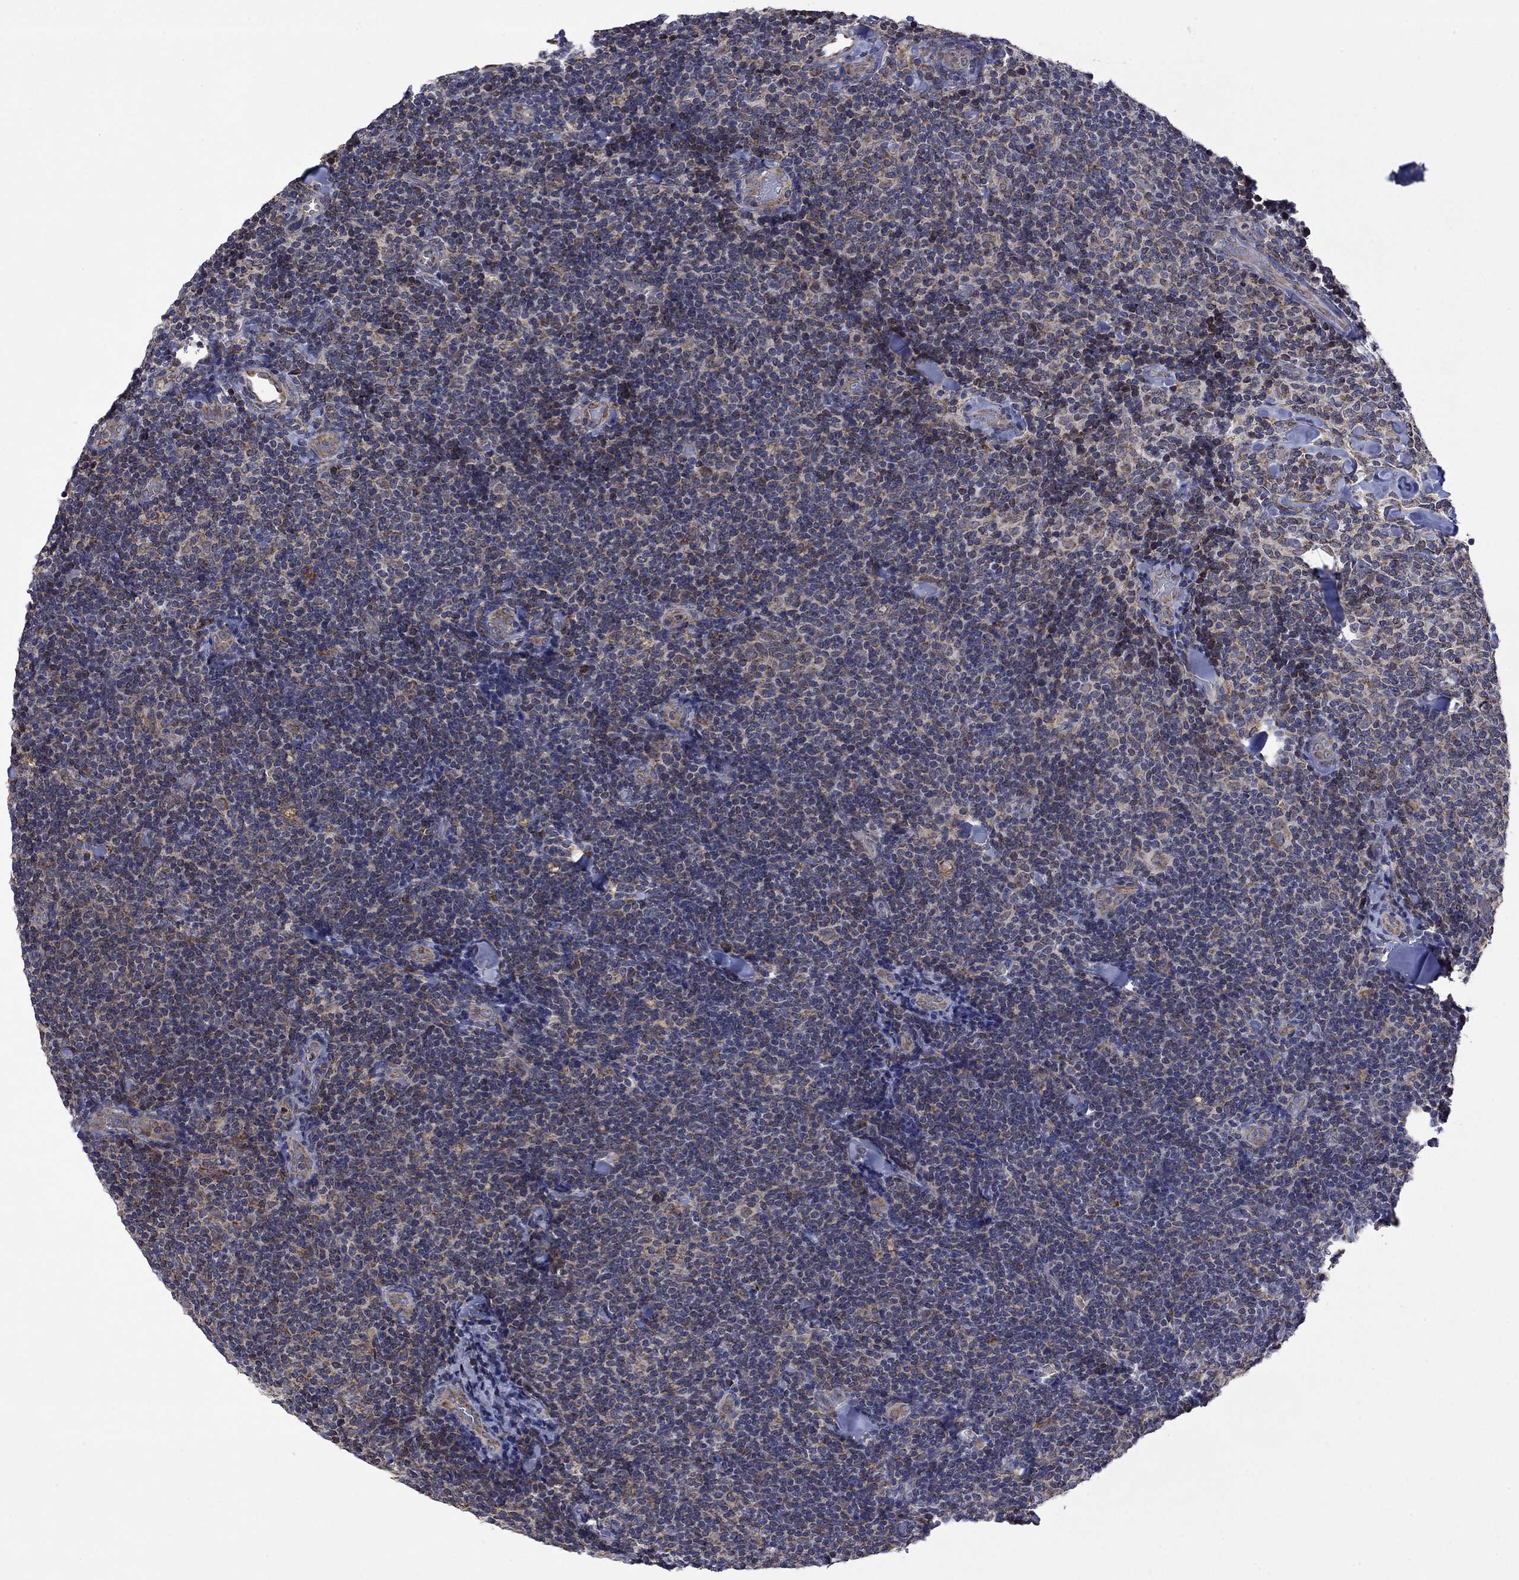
{"staining": {"intensity": "weak", "quantity": "25%-75%", "location": "cytoplasmic/membranous"}, "tissue": "lymphoma", "cell_type": "Tumor cells", "image_type": "cancer", "snomed": [{"axis": "morphology", "description": "Malignant lymphoma, non-Hodgkin's type, Low grade"}, {"axis": "topography", "description": "Lymph node"}], "caption": "A photomicrograph showing weak cytoplasmic/membranous expression in about 25%-75% of tumor cells in malignant lymphoma, non-Hodgkin's type (low-grade), as visualized by brown immunohistochemical staining.", "gene": "FURIN", "patient": {"sex": "female", "age": 56}}